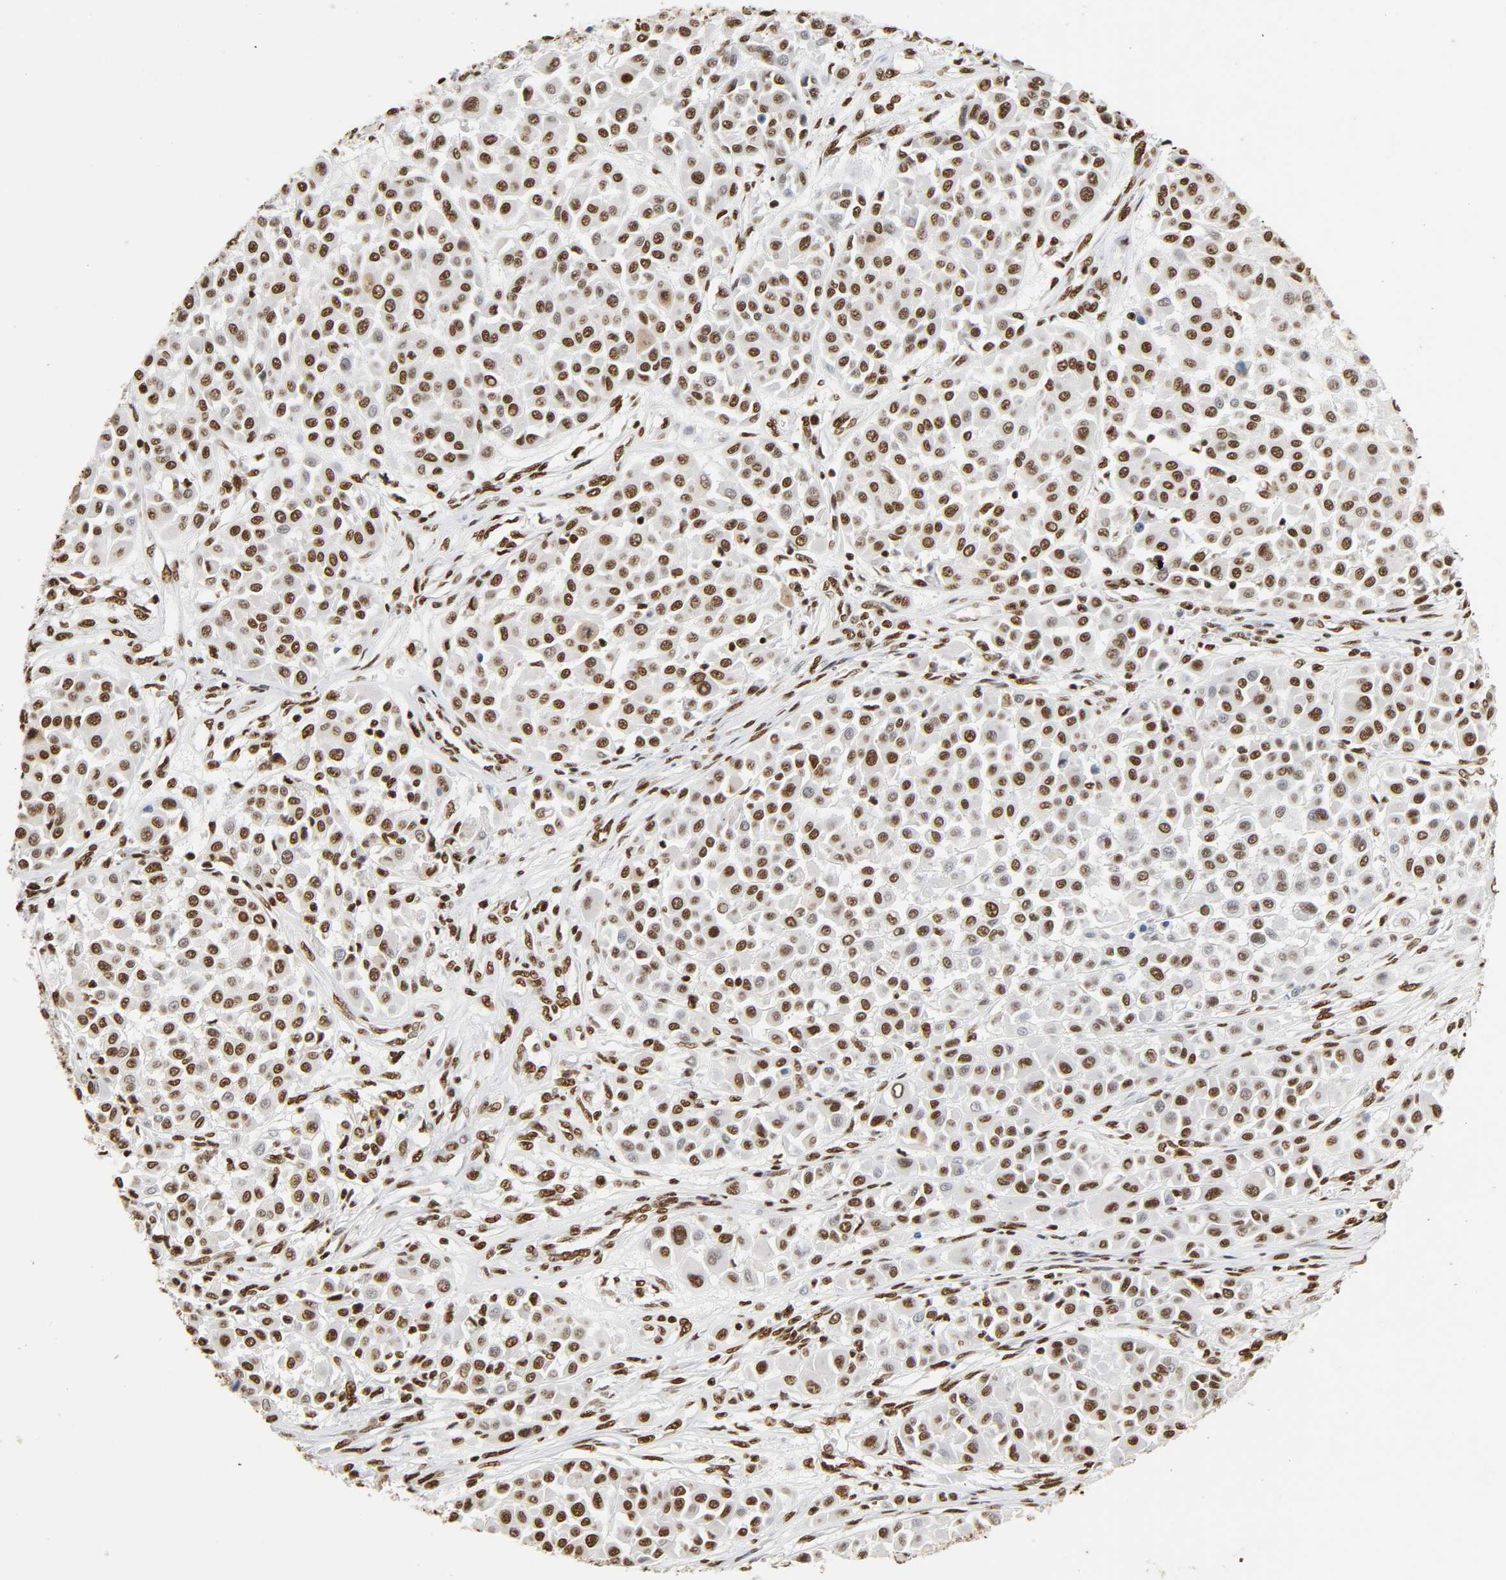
{"staining": {"intensity": "strong", "quantity": ">75%", "location": "nuclear"}, "tissue": "melanoma", "cell_type": "Tumor cells", "image_type": "cancer", "snomed": [{"axis": "morphology", "description": "Malignant melanoma, Metastatic site"}, {"axis": "topography", "description": "Soft tissue"}], "caption": "Immunohistochemistry histopathology image of human malignant melanoma (metastatic site) stained for a protein (brown), which displays high levels of strong nuclear staining in approximately >75% of tumor cells.", "gene": "HNRNPC", "patient": {"sex": "male", "age": 41}}